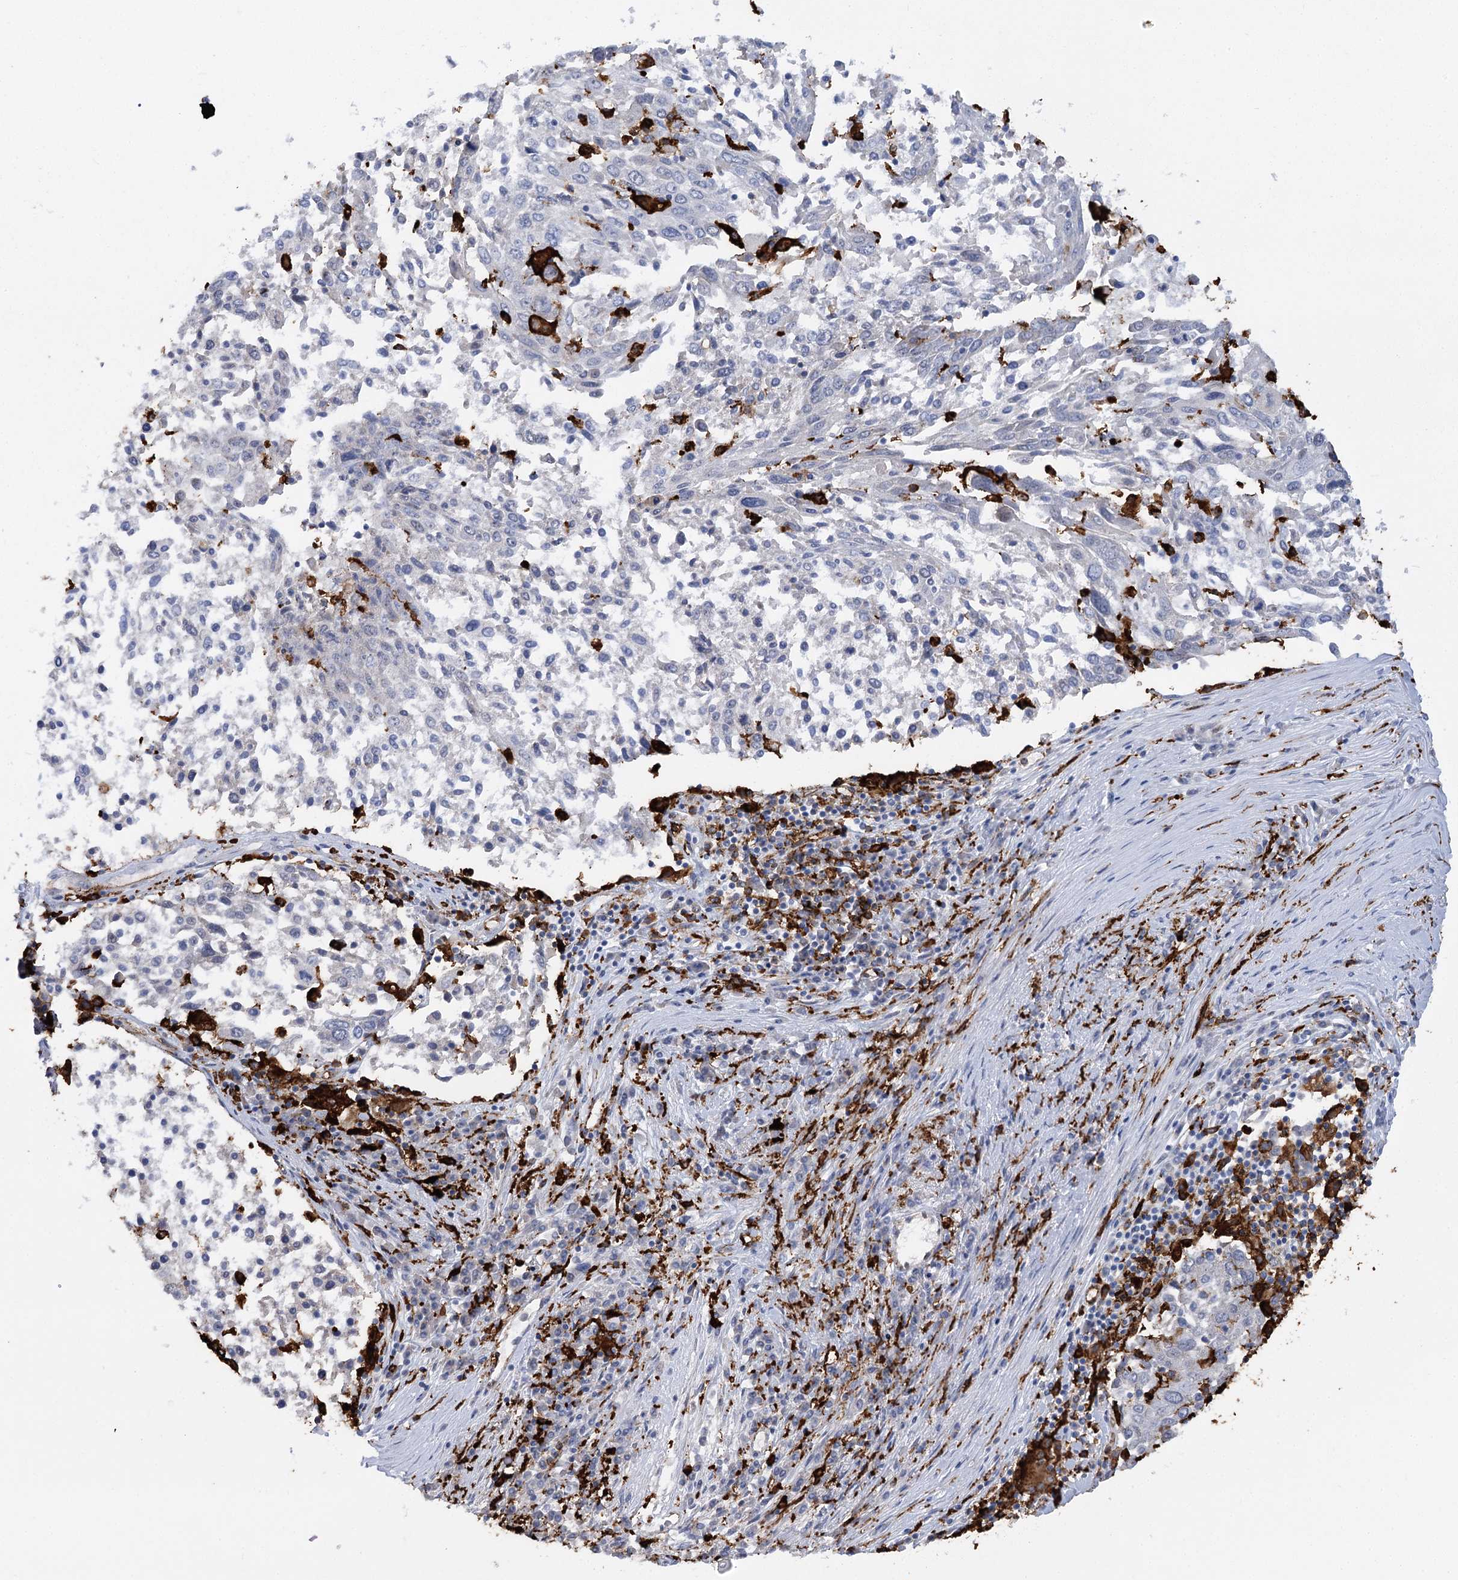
{"staining": {"intensity": "strong", "quantity": "<25%", "location": "cytoplasmic/membranous"}, "tissue": "lung cancer", "cell_type": "Tumor cells", "image_type": "cancer", "snomed": [{"axis": "morphology", "description": "Squamous cell carcinoma, NOS"}, {"axis": "topography", "description": "Lung"}], "caption": "Immunohistochemistry micrograph of neoplastic tissue: human lung squamous cell carcinoma stained using immunohistochemistry reveals medium levels of strong protein expression localized specifically in the cytoplasmic/membranous of tumor cells, appearing as a cytoplasmic/membranous brown color.", "gene": "PIWIL4", "patient": {"sex": "male", "age": 65}}